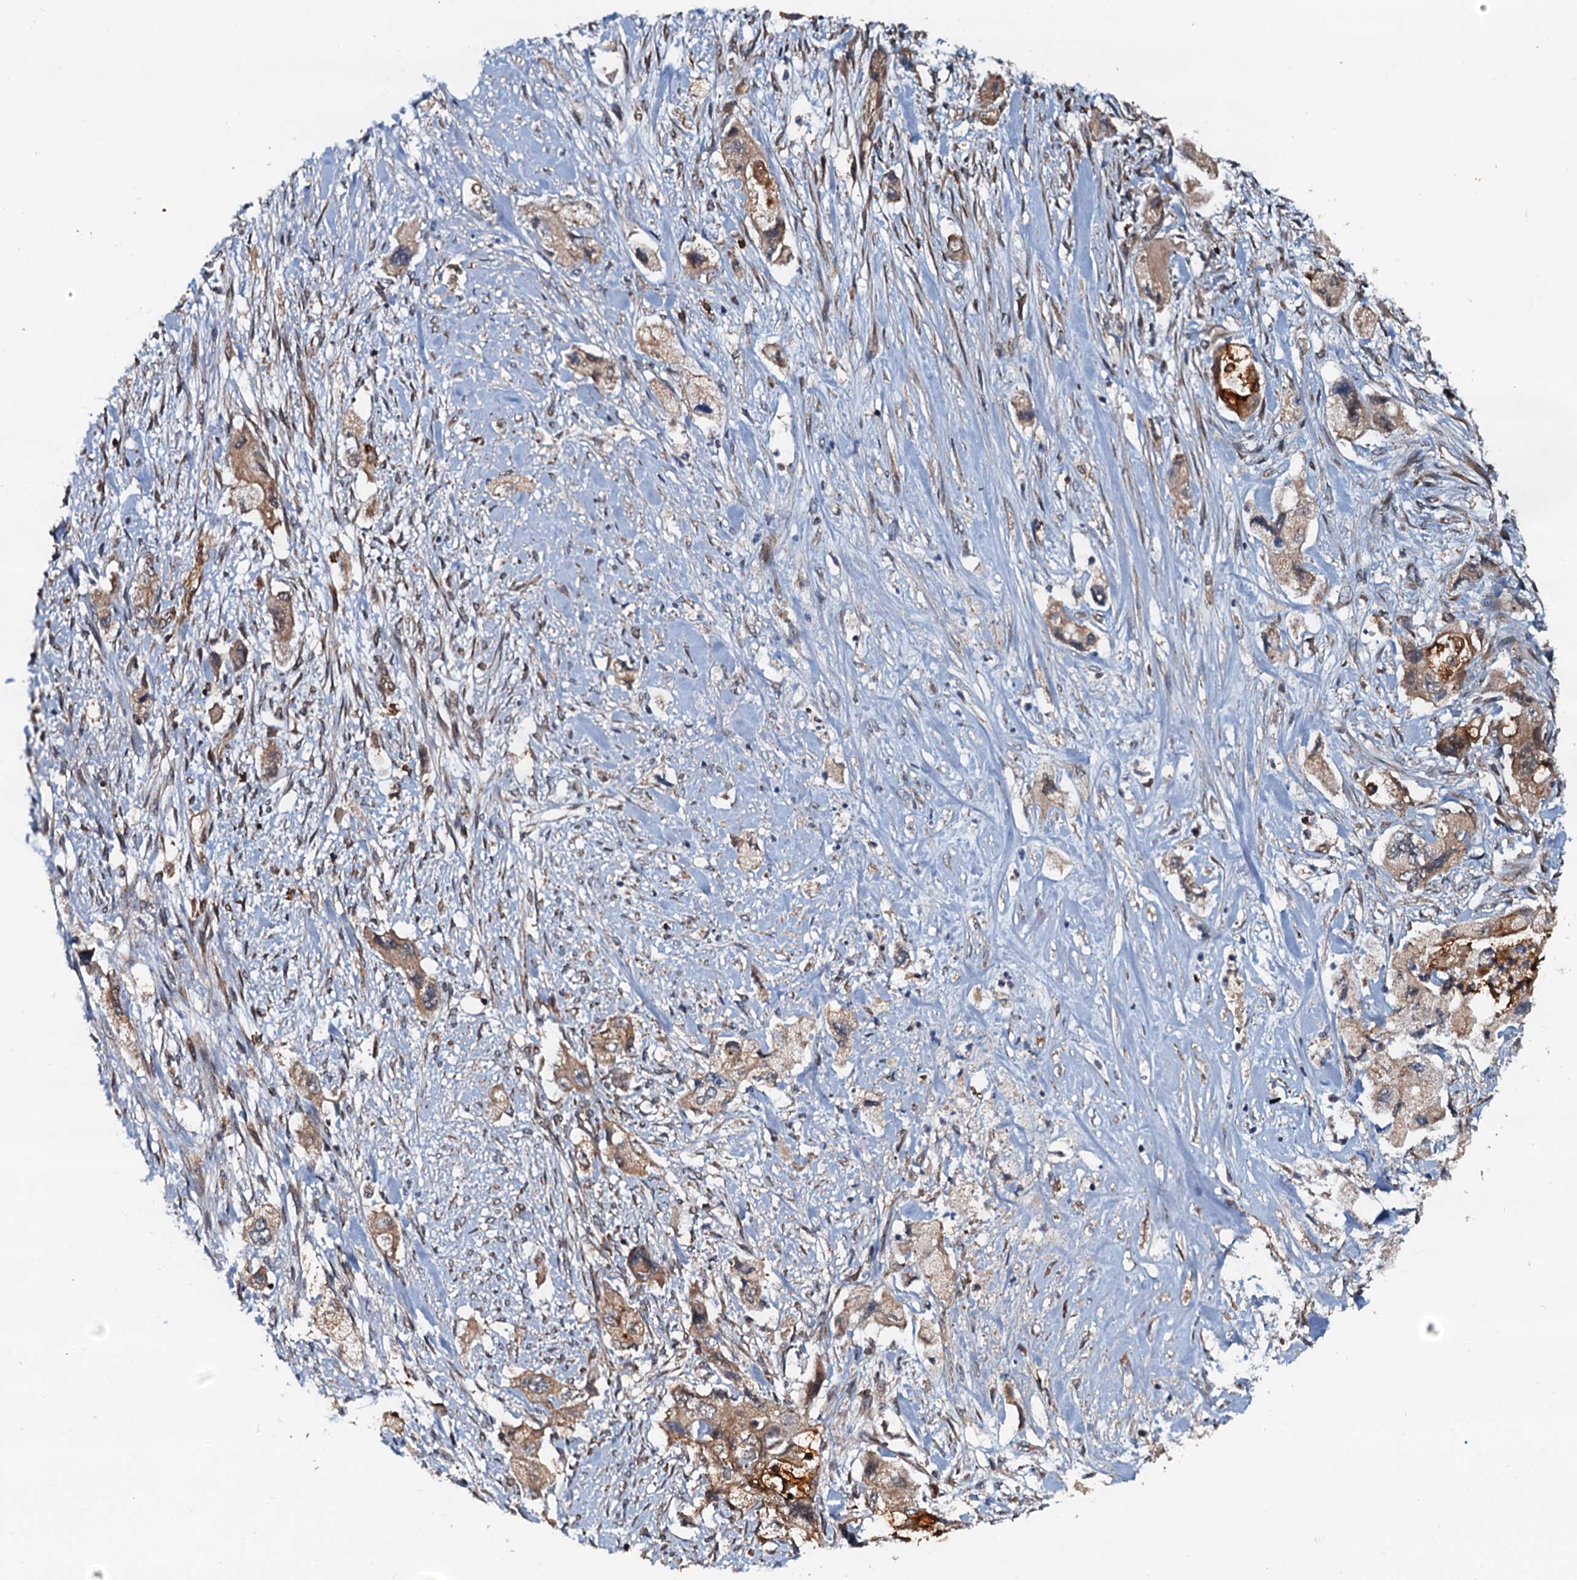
{"staining": {"intensity": "moderate", "quantity": ">75%", "location": "cytoplasmic/membranous"}, "tissue": "pancreatic cancer", "cell_type": "Tumor cells", "image_type": "cancer", "snomed": [{"axis": "morphology", "description": "Adenocarcinoma, NOS"}, {"axis": "topography", "description": "Pancreas"}], "caption": "A micrograph of human adenocarcinoma (pancreatic) stained for a protein exhibits moderate cytoplasmic/membranous brown staining in tumor cells.", "gene": "AAGAB", "patient": {"sex": "female", "age": 73}}